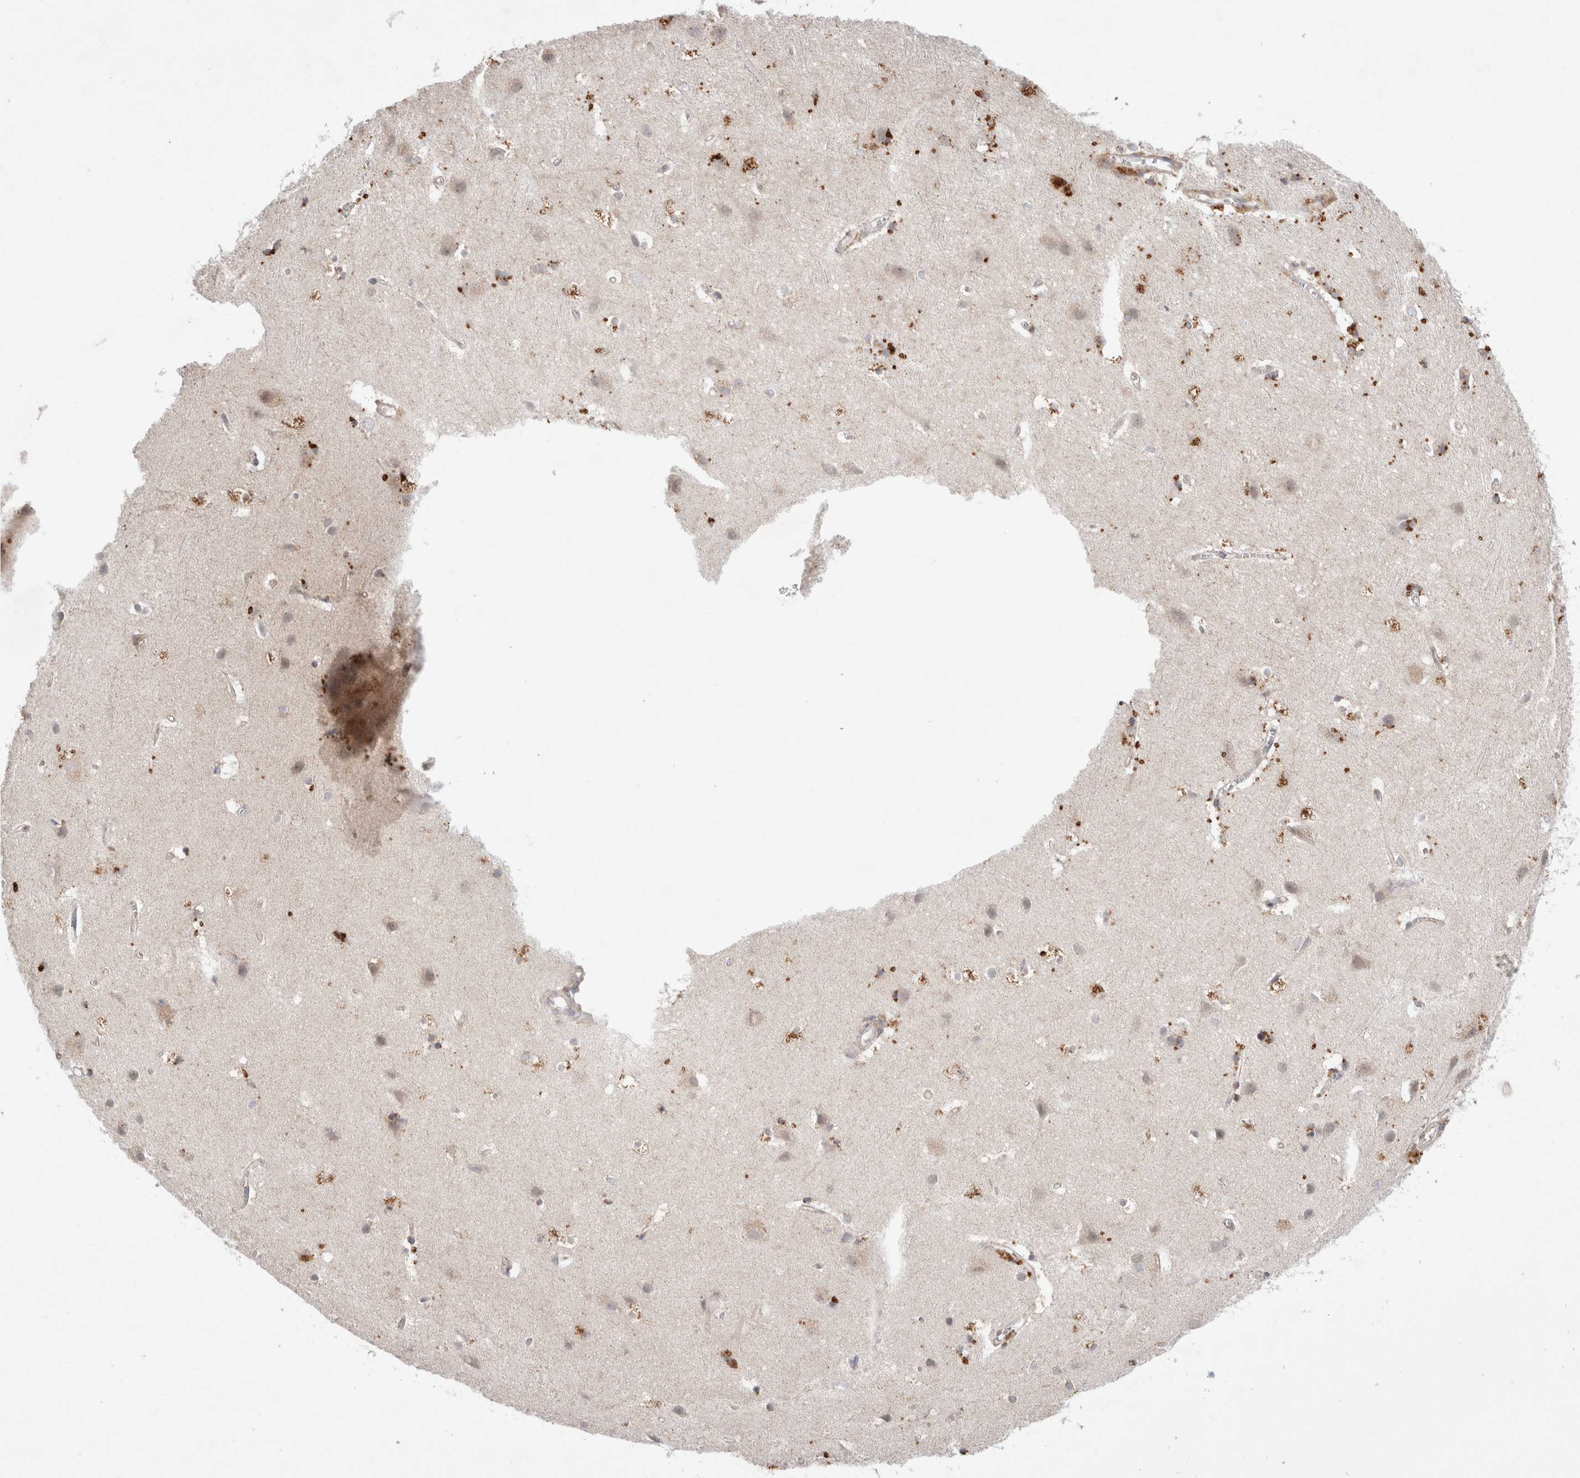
{"staining": {"intensity": "weak", "quantity": "25%-75%", "location": "cytoplasmic/membranous"}, "tissue": "cerebral cortex", "cell_type": "Endothelial cells", "image_type": "normal", "snomed": [{"axis": "morphology", "description": "Normal tissue, NOS"}, {"axis": "topography", "description": "Cerebral cortex"}], "caption": "A brown stain highlights weak cytoplasmic/membranous expression of a protein in endothelial cells of benign human cerebral cortex. (DAB = brown stain, brightfield microscopy at high magnification).", "gene": "NPC1", "patient": {"sex": "male", "age": 54}}